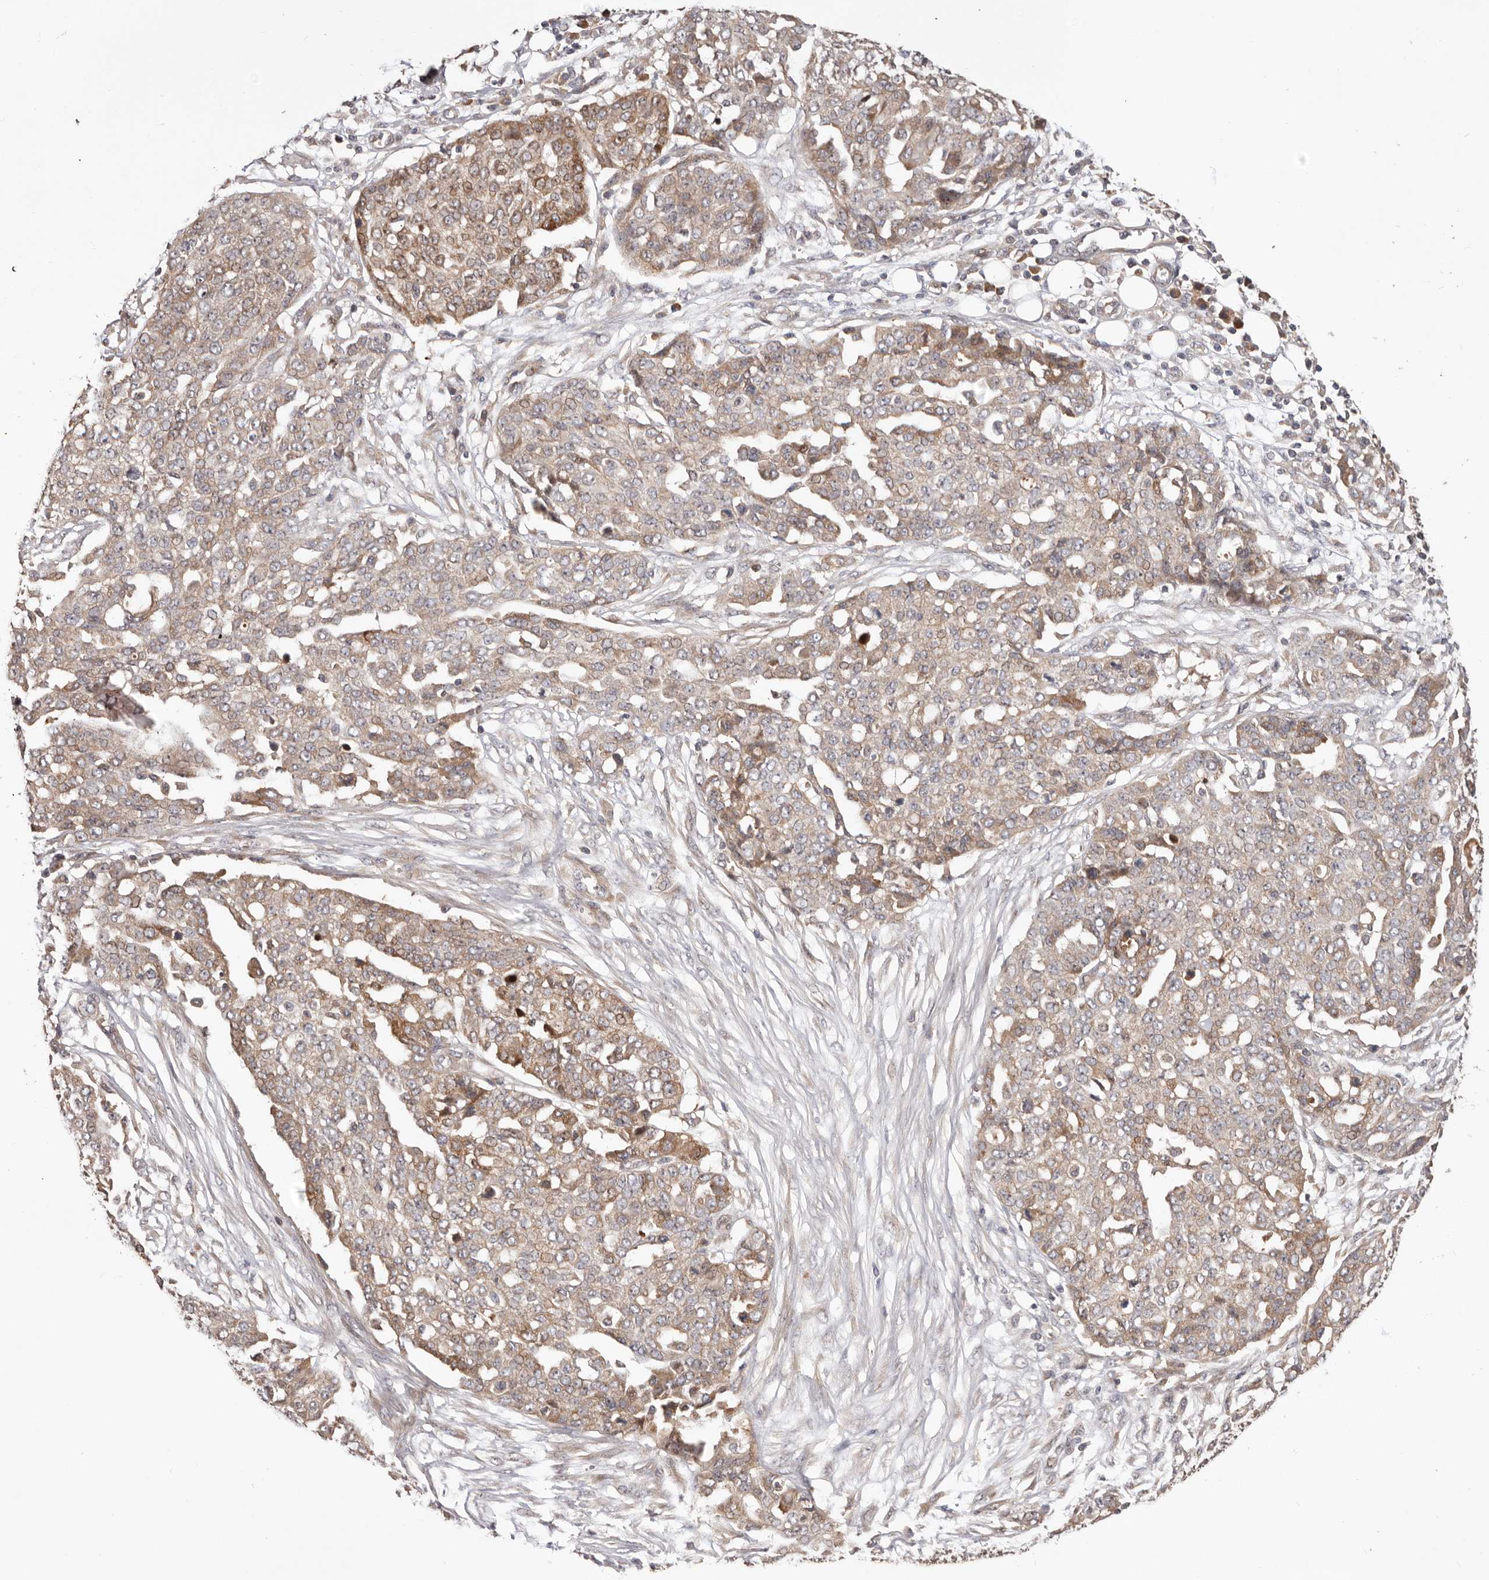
{"staining": {"intensity": "moderate", "quantity": ">75%", "location": "cytoplasmic/membranous"}, "tissue": "ovarian cancer", "cell_type": "Tumor cells", "image_type": "cancer", "snomed": [{"axis": "morphology", "description": "Cystadenocarcinoma, serous, NOS"}, {"axis": "topography", "description": "Soft tissue"}, {"axis": "topography", "description": "Ovary"}], "caption": "Ovarian cancer (serous cystadenocarcinoma) stained with a brown dye demonstrates moderate cytoplasmic/membranous positive staining in about >75% of tumor cells.", "gene": "DOP1A", "patient": {"sex": "female", "age": 57}}